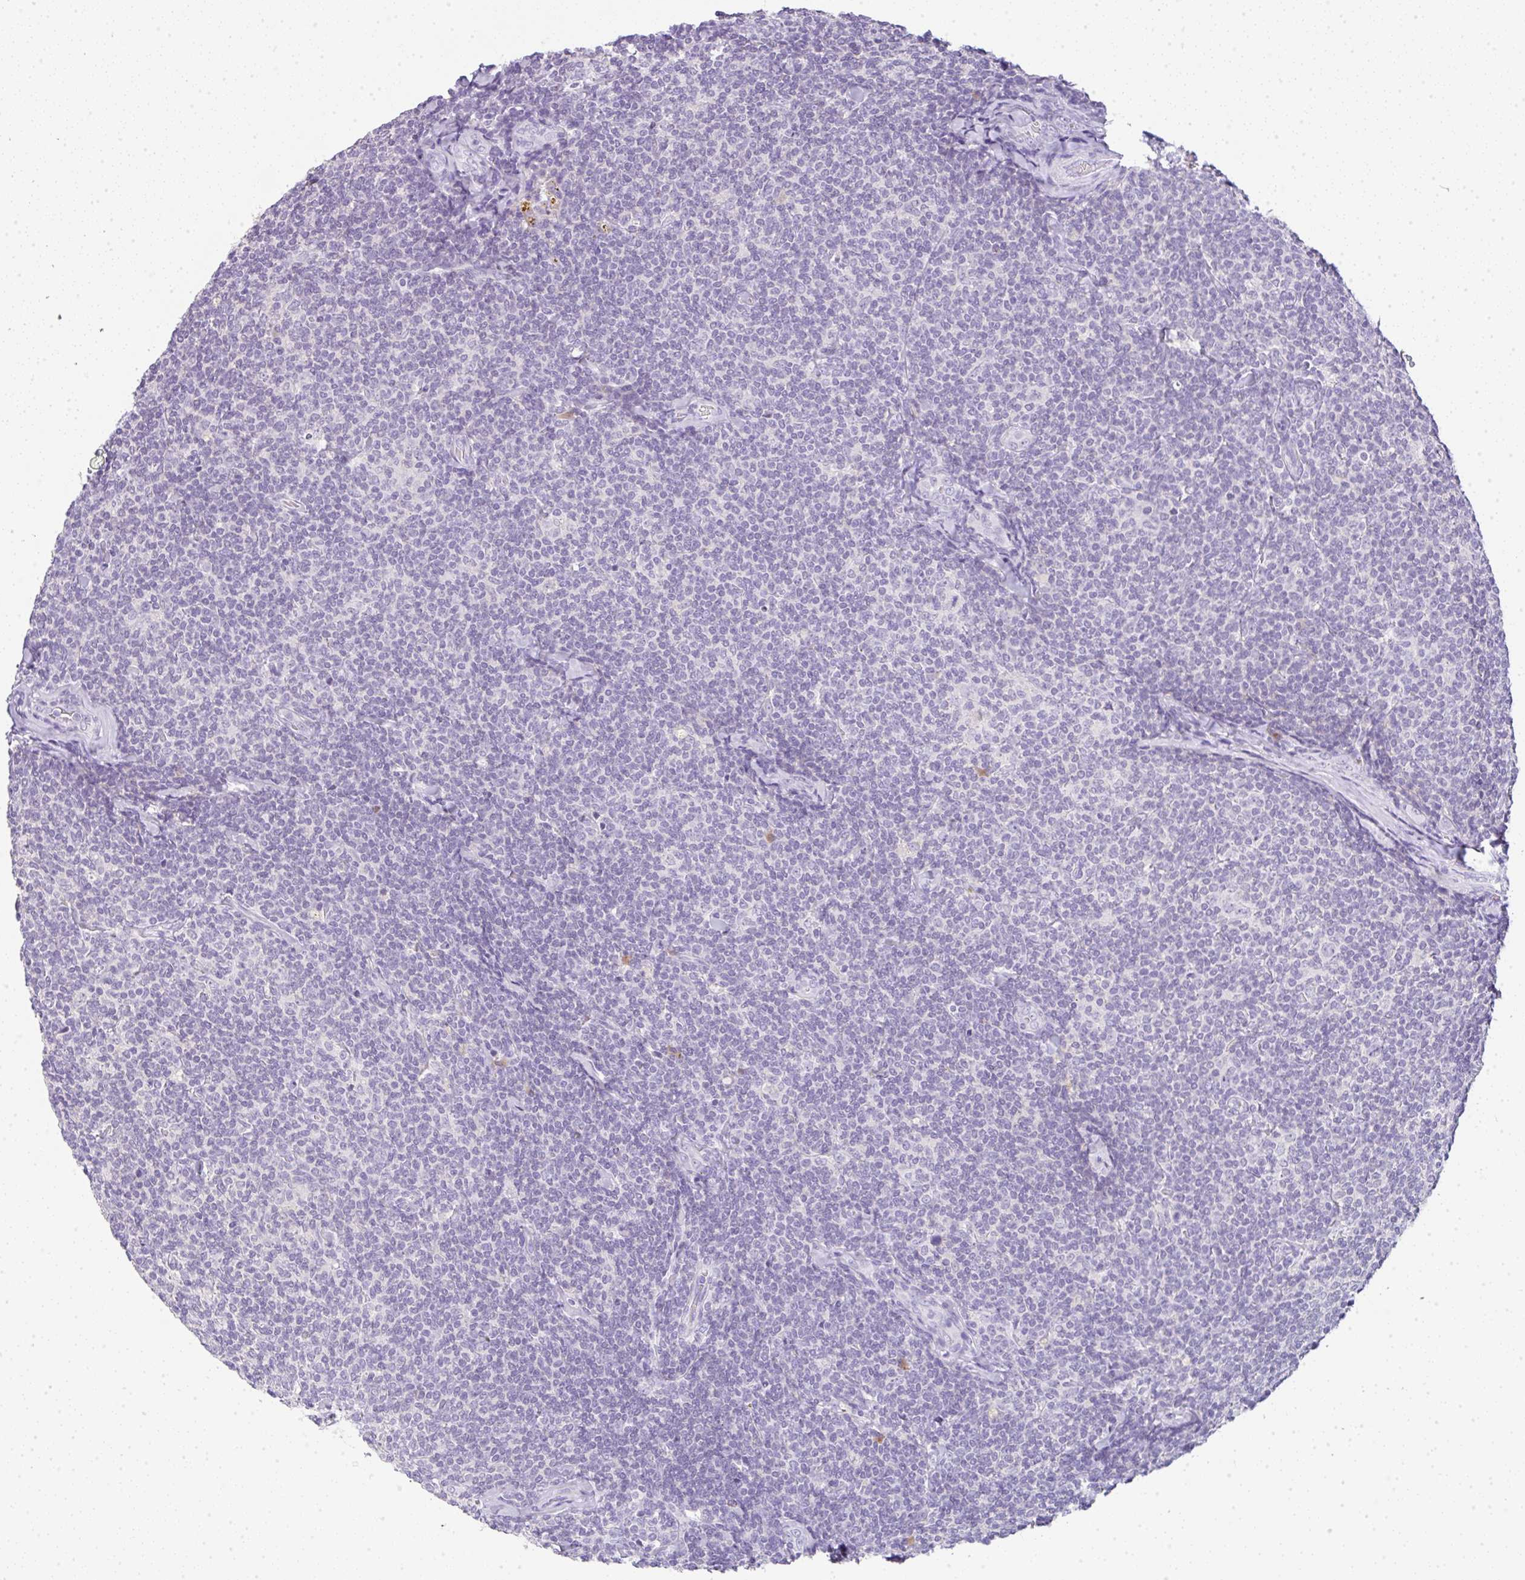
{"staining": {"intensity": "negative", "quantity": "none", "location": "none"}, "tissue": "lymphoma", "cell_type": "Tumor cells", "image_type": "cancer", "snomed": [{"axis": "morphology", "description": "Malignant lymphoma, non-Hodgkin's type, Low grade"}, {"axis": "topography", "description": "Lymph node"}], "caption": "Lymphoma was stained to show a protein in brown. There is no significant staining in tumor cells.", "gene": "LPAR4", "patient": {"sex": "female", "age": 56}}